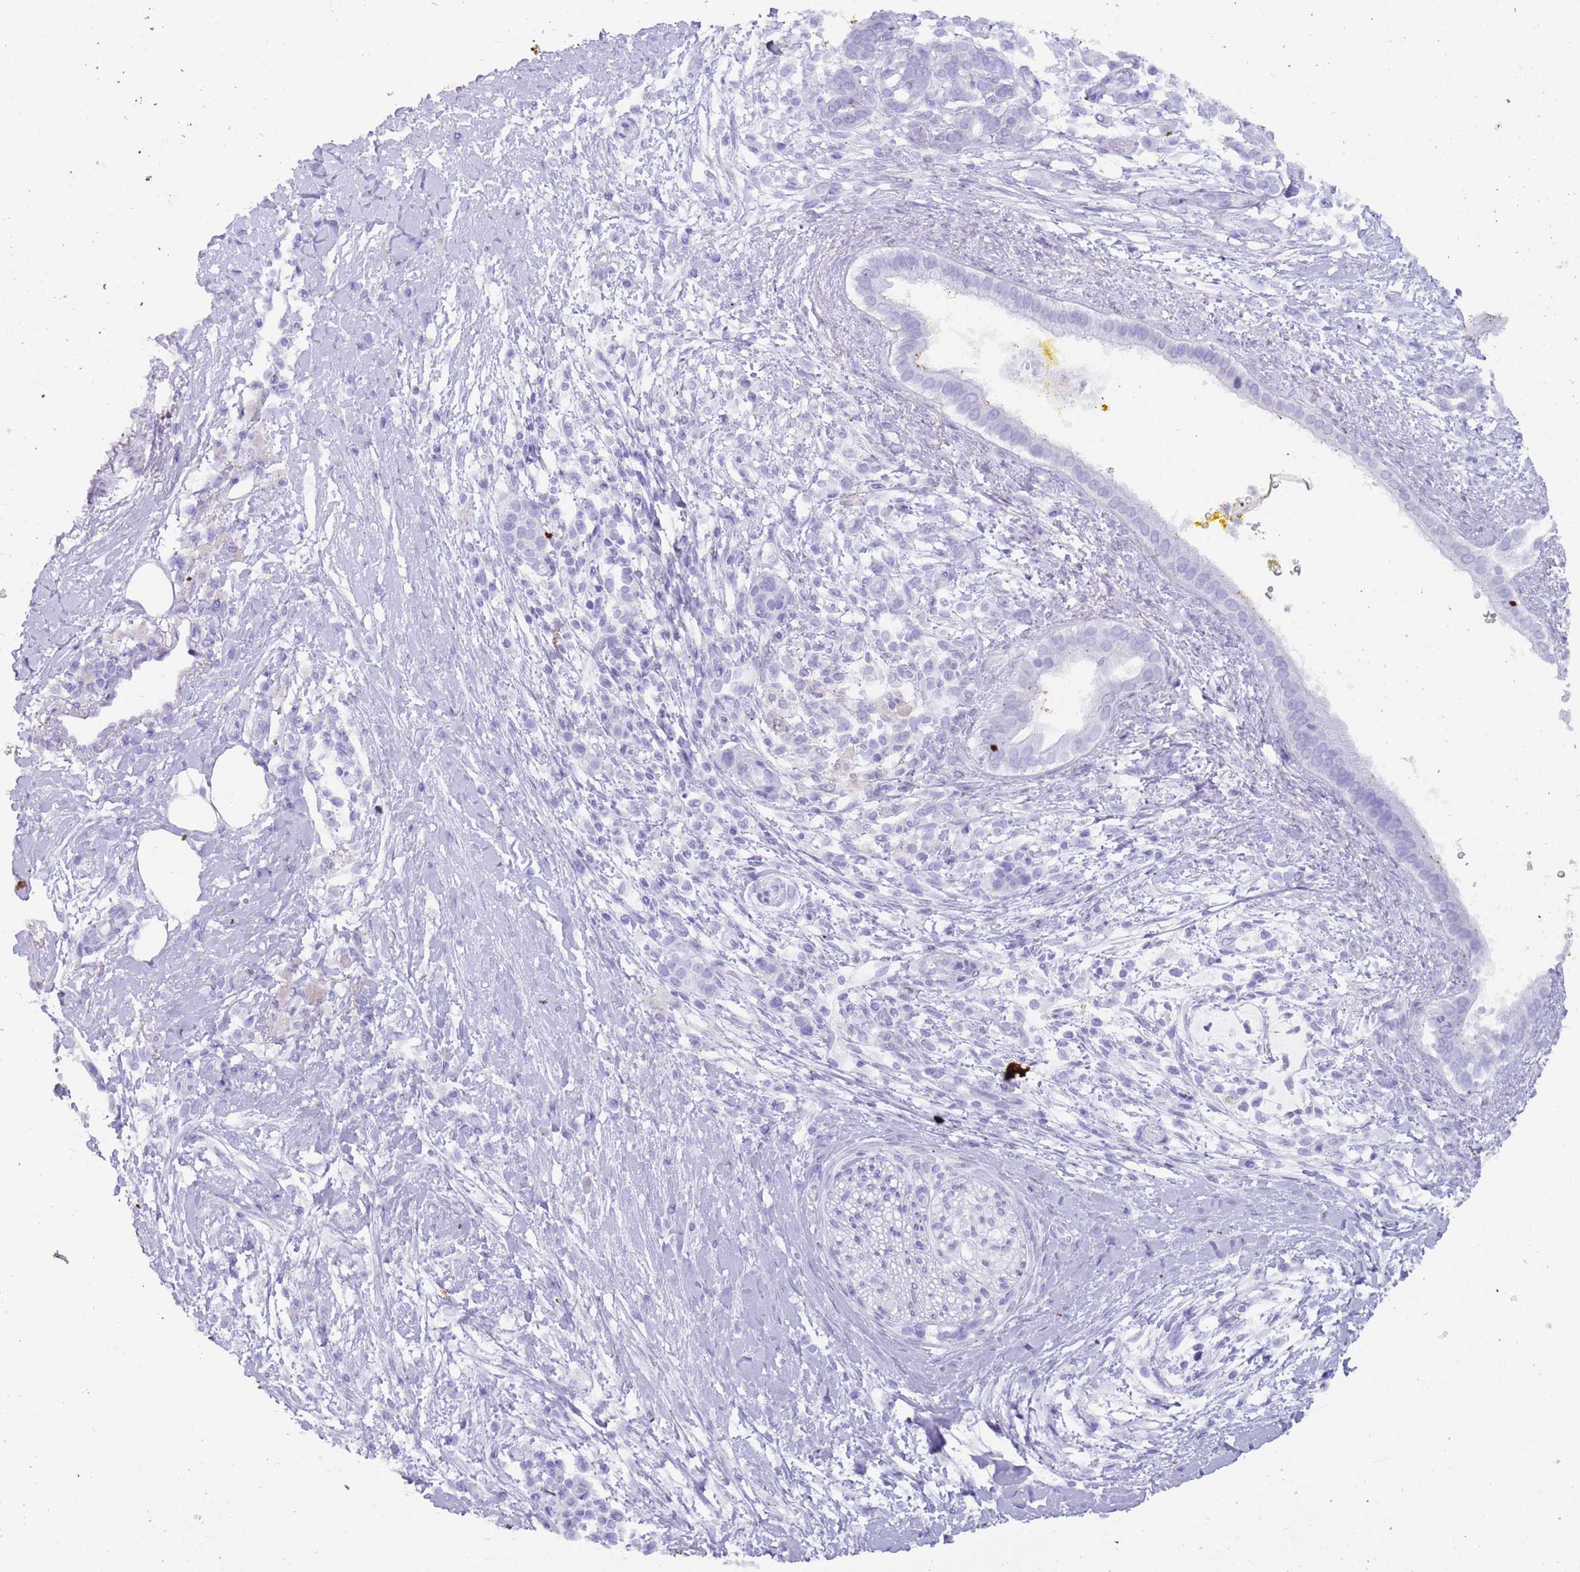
{"staining": {"intensity": "negative", "quantity": "none", "location": "none"}, "tissue": "pancreatic cancer", "cell_type": "Tumor cells", "image_type": "cancer", "snomed": [{"axis": "morphology", "description": "Adenocarcinoma, NOS"}, {"axis": "topography", "description": "Pancreas"}], "caption": "Adenocarcinoma (pancreatic) stained for a protein using immunohistochemistry (IHC) demonstrates no positivity tumor cells.", "gene": "HDAC8", "patient": {"sex": "male", "age": 58}}